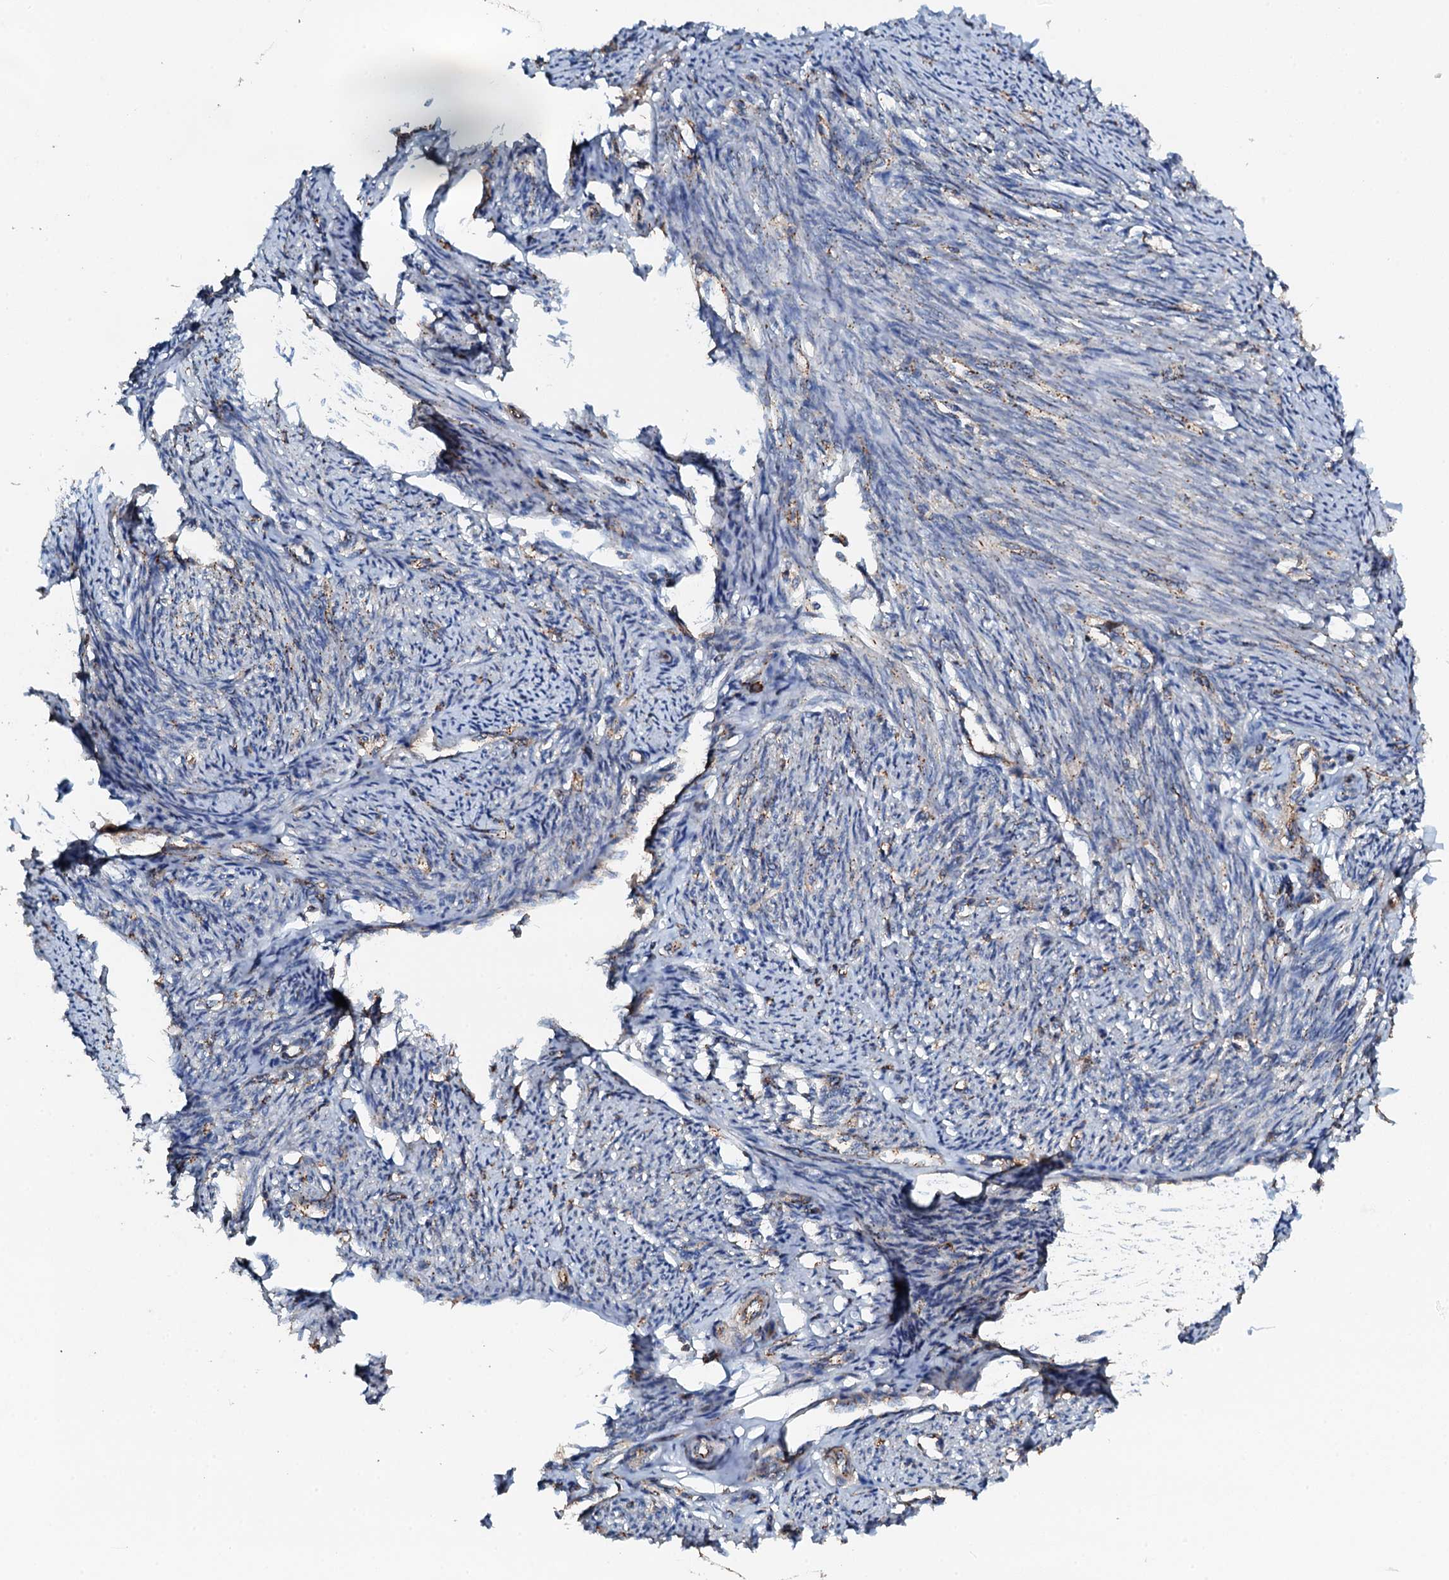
{"staining": {"intensity": "moderate", "quantity": "25%-75%", "location": "cytoplasmic/membranous"}, "tissue": "smooth muscle", "cell_type": "Smooth muscle cells", "image_type": "normal", "snomed": [{"axis": "morphology", "description": "Normal tissue, NOS"}, {"axis": "topography", "description": "Smooth muscle"}, {"axis": "topography", "description": "Uterus"}], "caption": "Immunohistochemistry (IHC) of normal smooth muscle reveals medium levels of moderate cytoplasmic/membranous expression in about 25%-75% of smooth muscle cells.", "gene": "GRK2", "patient": {"sex": "female", "age": 59}}